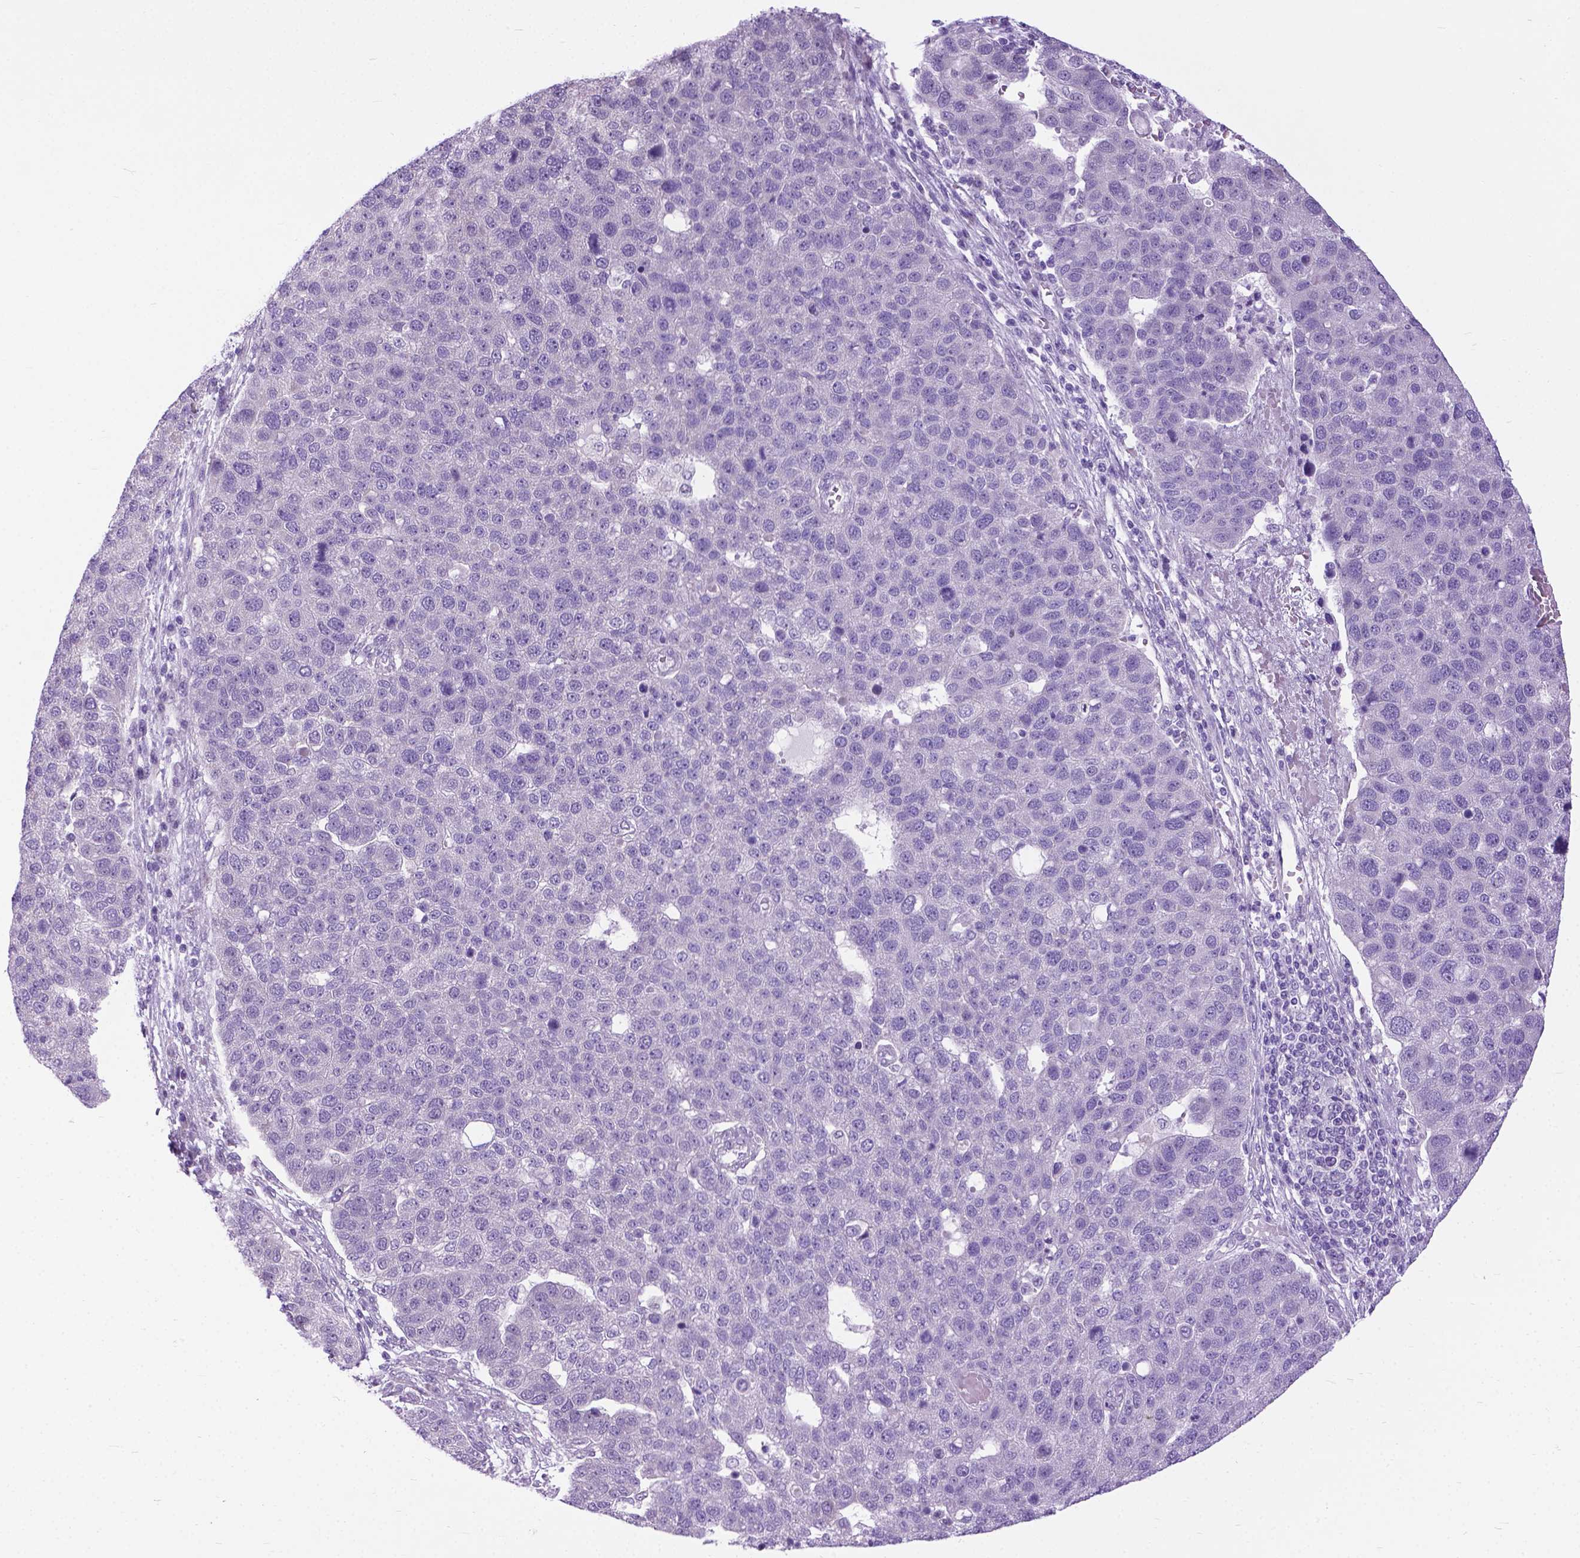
{"staining": {"intensity": "negative", "quantity": "none", "location": "none"}, "tissue": "pancreatic cancer", "cell_type": "Tumor cells", "image_type": "cancer", "snomed": [{"axis": "morphology", "description": "Adenocarcinoma, NOS"}, {"axis": "topography", "description": "Pancreas"}], "caption": "Tumor cells are negative for protein expression in human pancreatic adenocarcinoma.", "gene": "APCDD1L", "patient": {"sex": "female", "age": 61}}